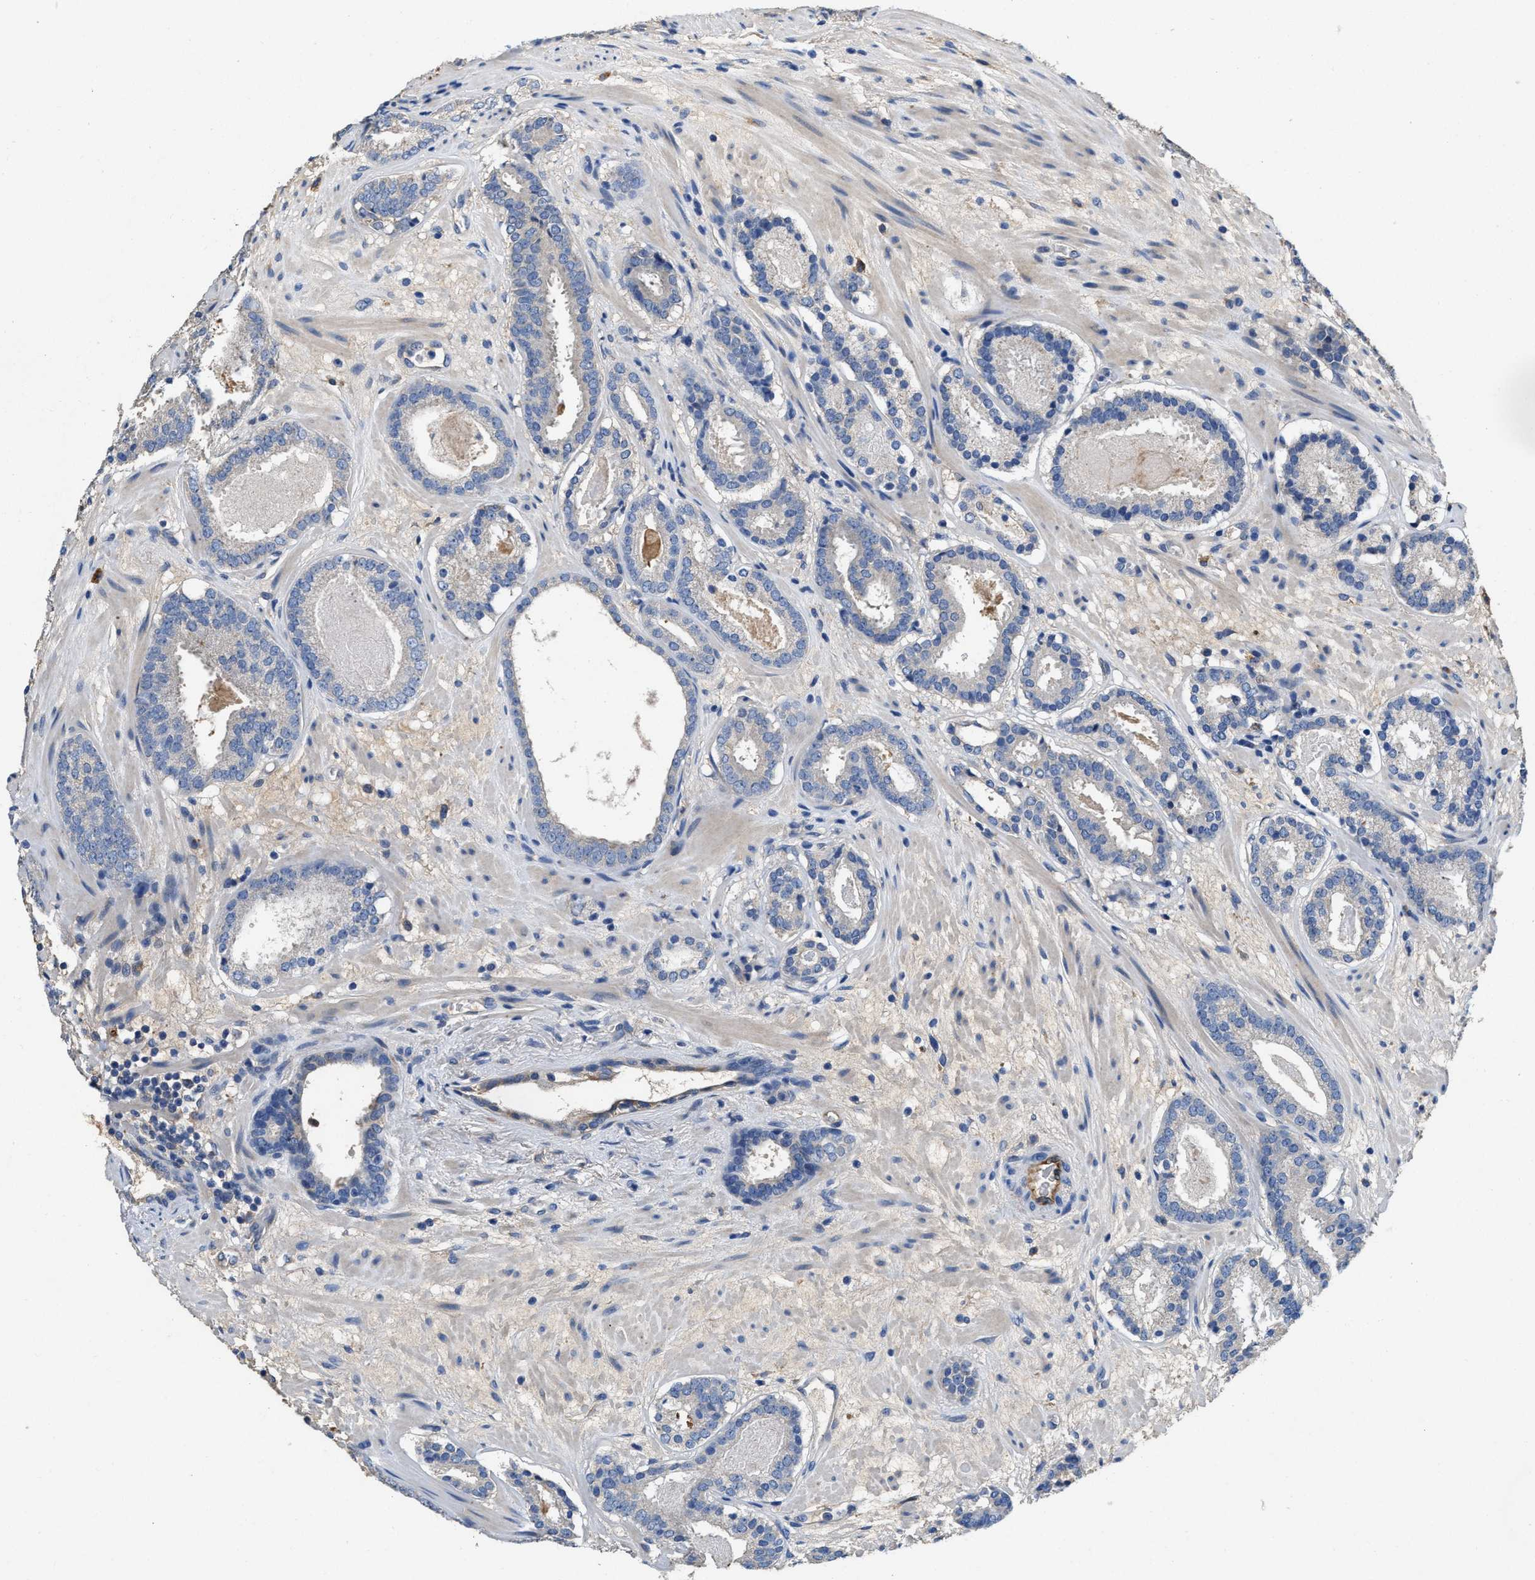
{"staining": {"intensity": "negative", "quantity": "none", "location": "none"}, "tissue": "prostate cancer", "cell_type": "Tumor cells", "image_type": "cancer", "snomed": [{"axis": "morphology", "description": "Adenocarcinoma, Low grade"}, {"axis": "topography", "description": "Prostate"}], "caption": "IHC micrograph of neoplastic tissue: low-grade adenocarcinoma (prostate) stained with DAB (3,3'-diaminobenzidine) shows no significant protein expression in tumor cells. The staining was performed using DAB to visualize the protein expression in brown, while the nuclei were stained in blue with hematoxylin (Magnification: 20x).", "gene": "PEG10", "patient": {"sex": "male", "age": 69}}